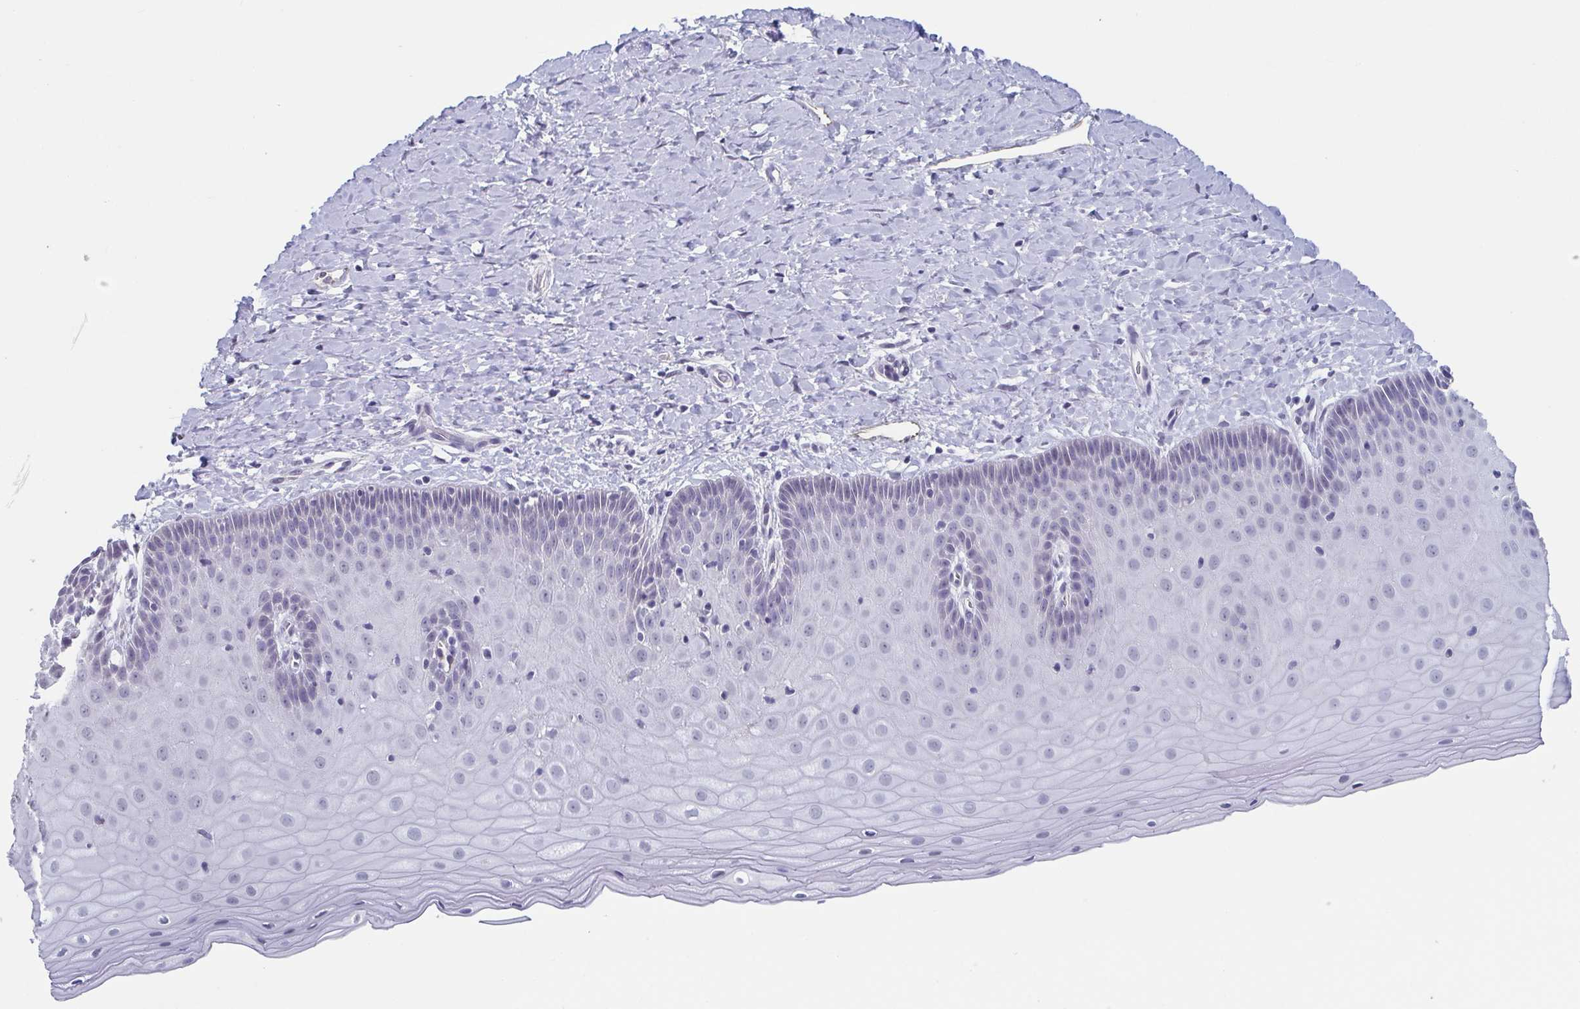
{"staining": {"intensity": "negative", "quantity": "none", "location": "none"}, "tissue": "cervix", "cell_type": "Glandular cells", "image_type": "normal", "snomed": [{"axis": "morphology", "description": "Normal tissue, NOS"}, {"axis": "topography", "description": "Cervix"}], "caption": "IHC of unremarkable human cervix shows no staining in glandular cells. (Stains: DAB (3,3'-diaminobenzidine) IHC with hematoxylin counter stain, Microscopy: brightfield microscopy at high magnification).", "gene": "TMEM92", "patient": {"sex": "female", "age": 37}}